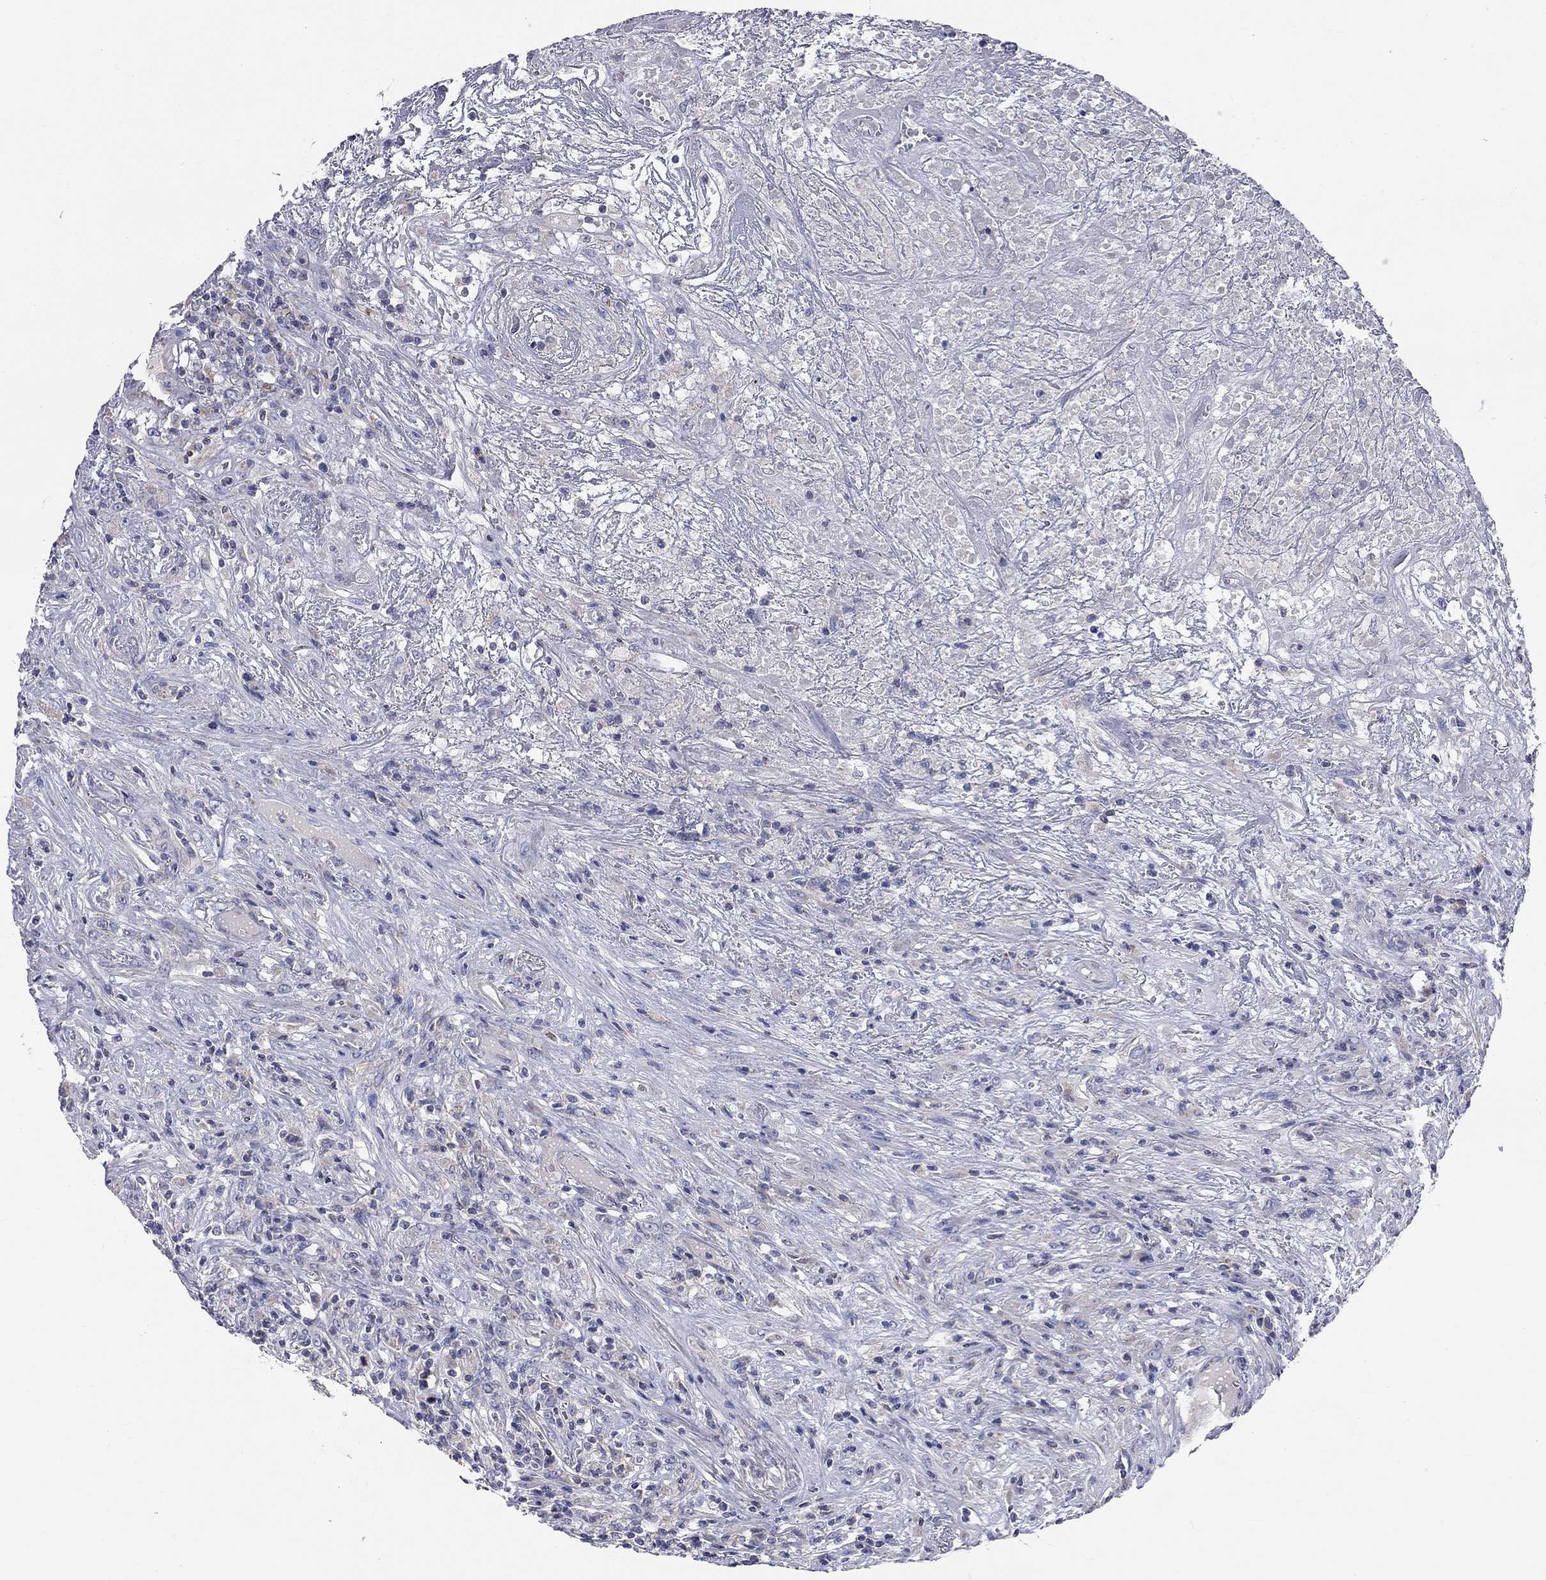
{"staining": {"intensity": "negative", "quantity": "none", "location": "none"}, "tissue": "lymphoma", "cell_type": "Tumor cells", "image_type": "cancer", "snomed": [{"axis": "morphology", "description": "Malignant lymphoma, non-Hodgkin's type, High grade"}, {"axis": "topography", "description": "Lung"}], "caption": "This is an immunohistochemistry (IHC) histopathology image of human malignant lymphoma, non-Hodgkin's type (high-grade). There is no expression in tumor cells.", "gene": "RCAN1", "patient": {"sex": "male", "age": 79}}